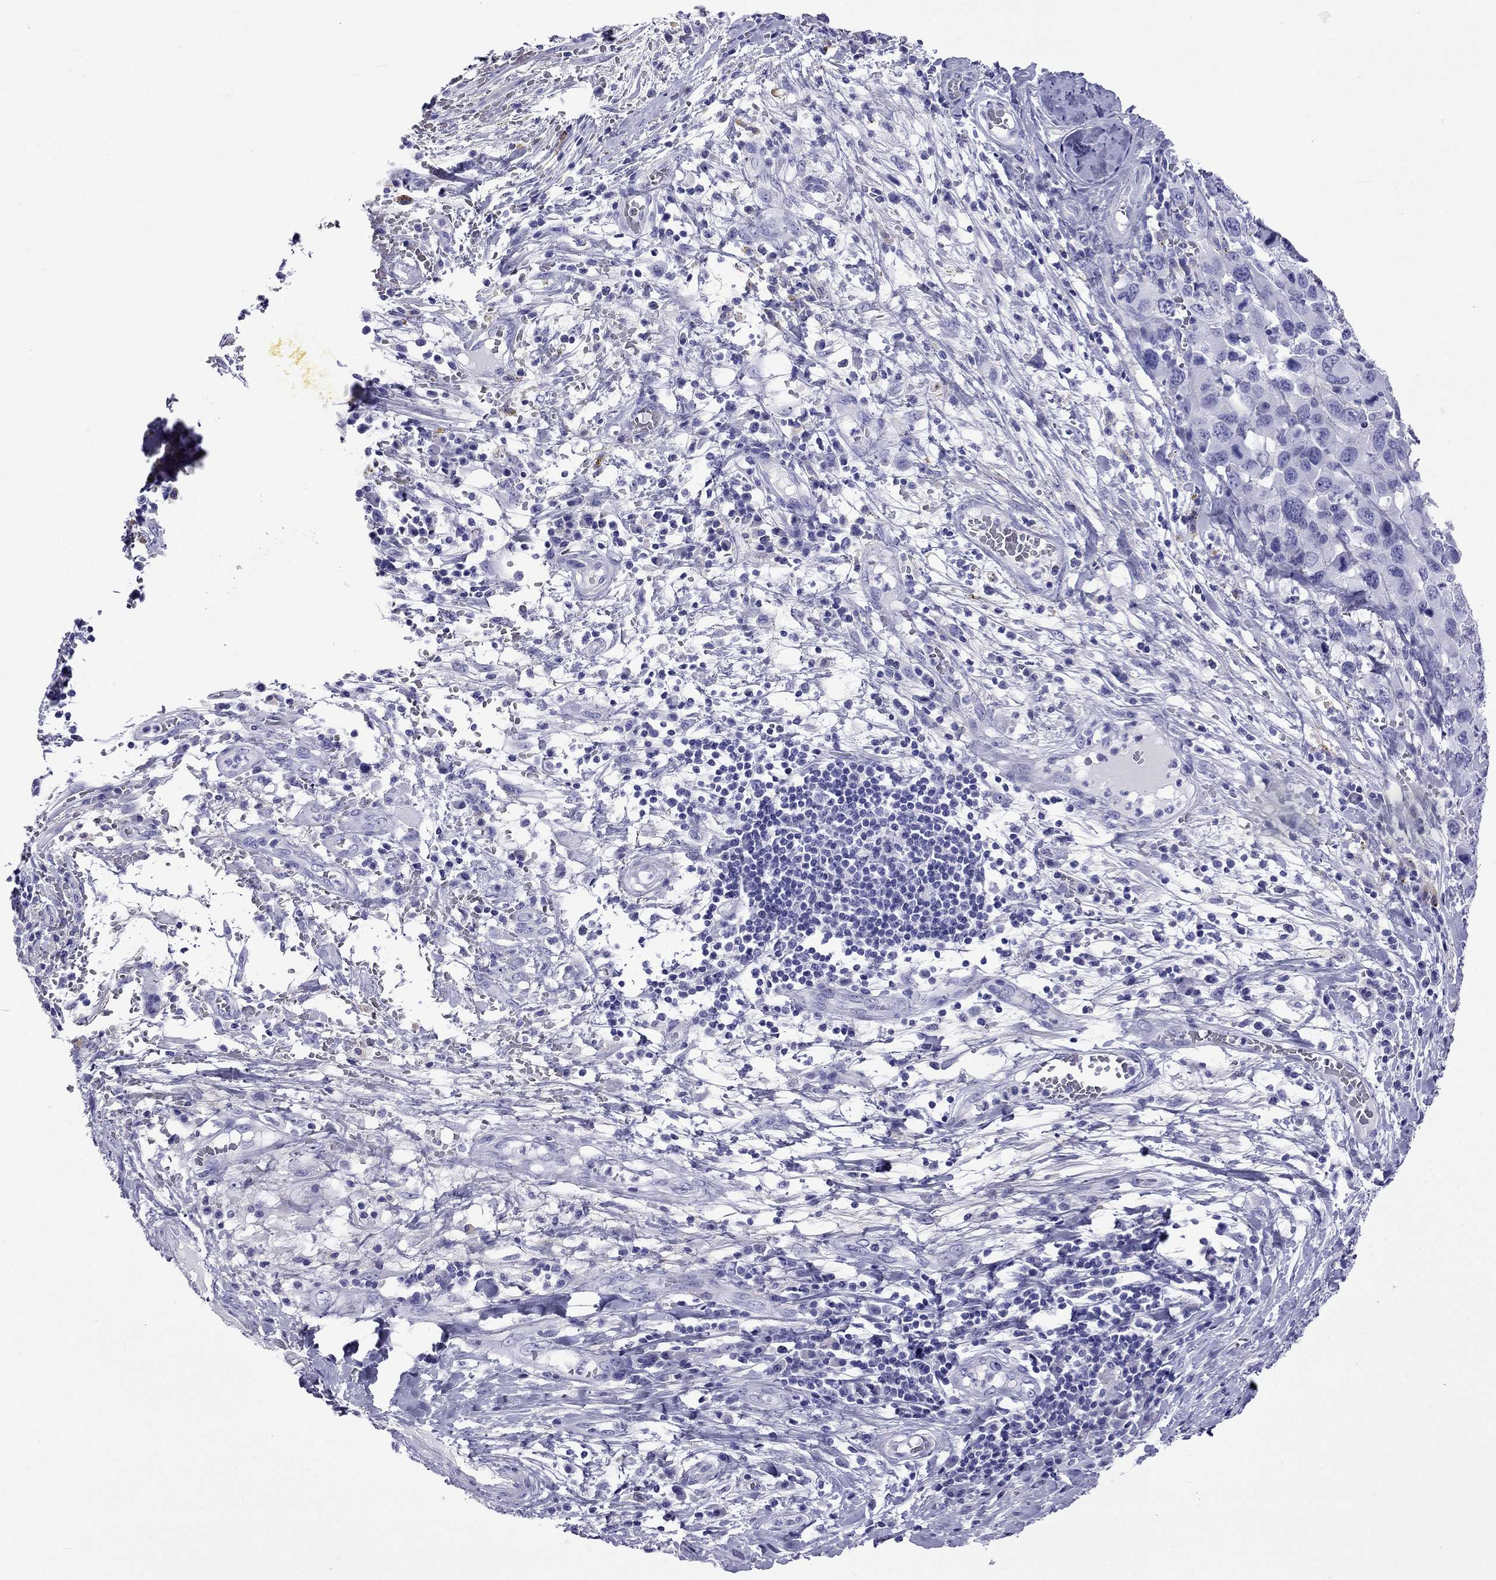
{"staining": {"intensity": "negative", "quantity": "none", "location": "none"}, "tissue": "melanoma", "cell_type": "Tumor cells", "image_type": "cancer", "snomed": [{"axis": "morphology", "description": "Malignant melanoma, NOS"}, {"axis": "topography", "description": "Skin"}], "caption": "Tumor cells show no significant staining in malignant melanoma.", "gene": "ARR3", "patient": {"sex": "female", "age": 91}}